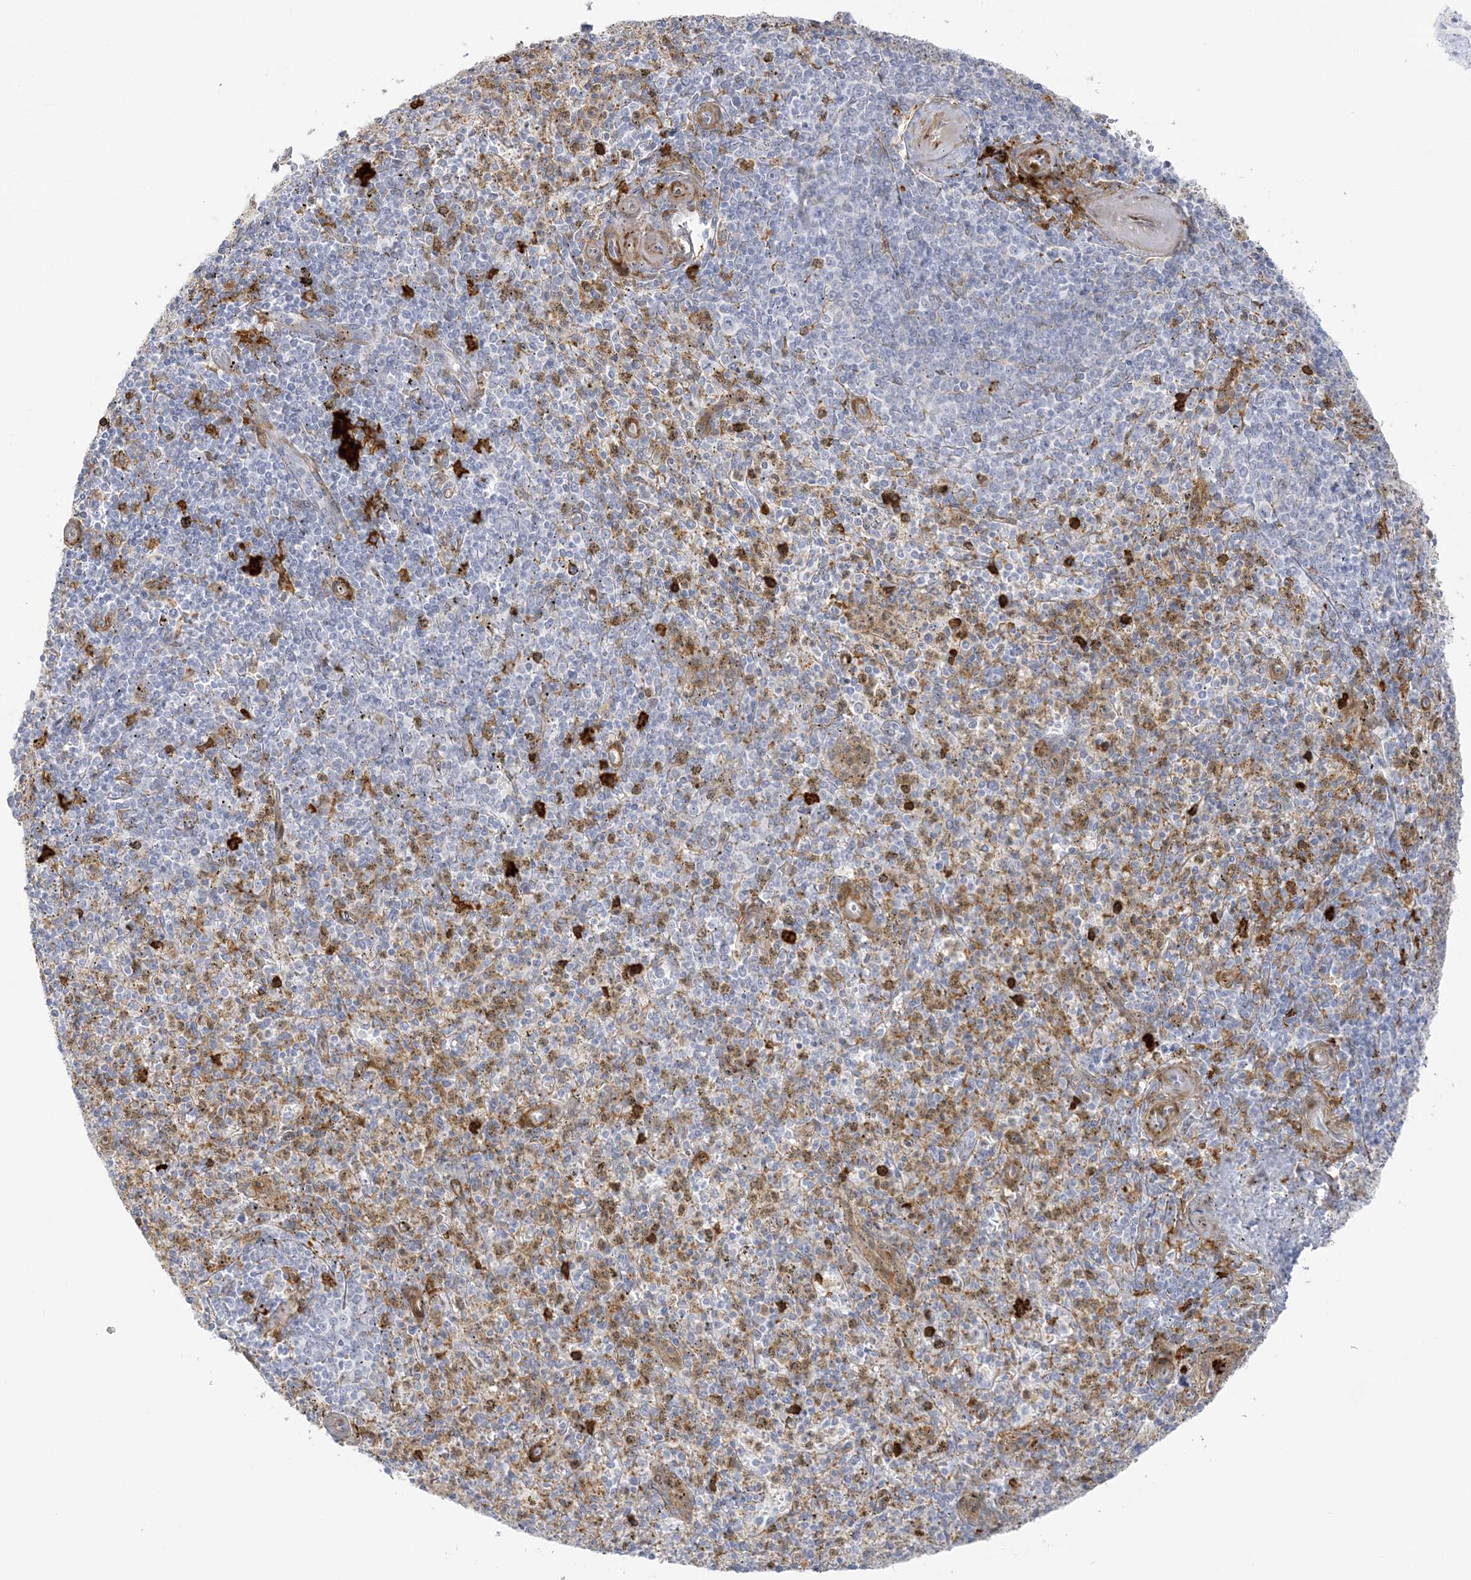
{"staining": {"intensity": "moderate", "quantity": "25%-75%", "location": "cytoplasmic/membranous"}, "tissue": "spleen", "cell_type": "Cells in red pulp", "image_type": "normal", "snomed": [{"axis": "morphology", "description": "Normal tissue, NOS"}, {"axis": "topography", "description": "Spleen"}], "caption": "Immunohistochemistry (IHC) (DAB) staining of benign spleen exhibits moderate cytoplasmic/membranous protein staining in approximately 25%-75% of cells in red pulp.", "gene": "ICMT", "patient": {"sex": "male", "age": 72}}